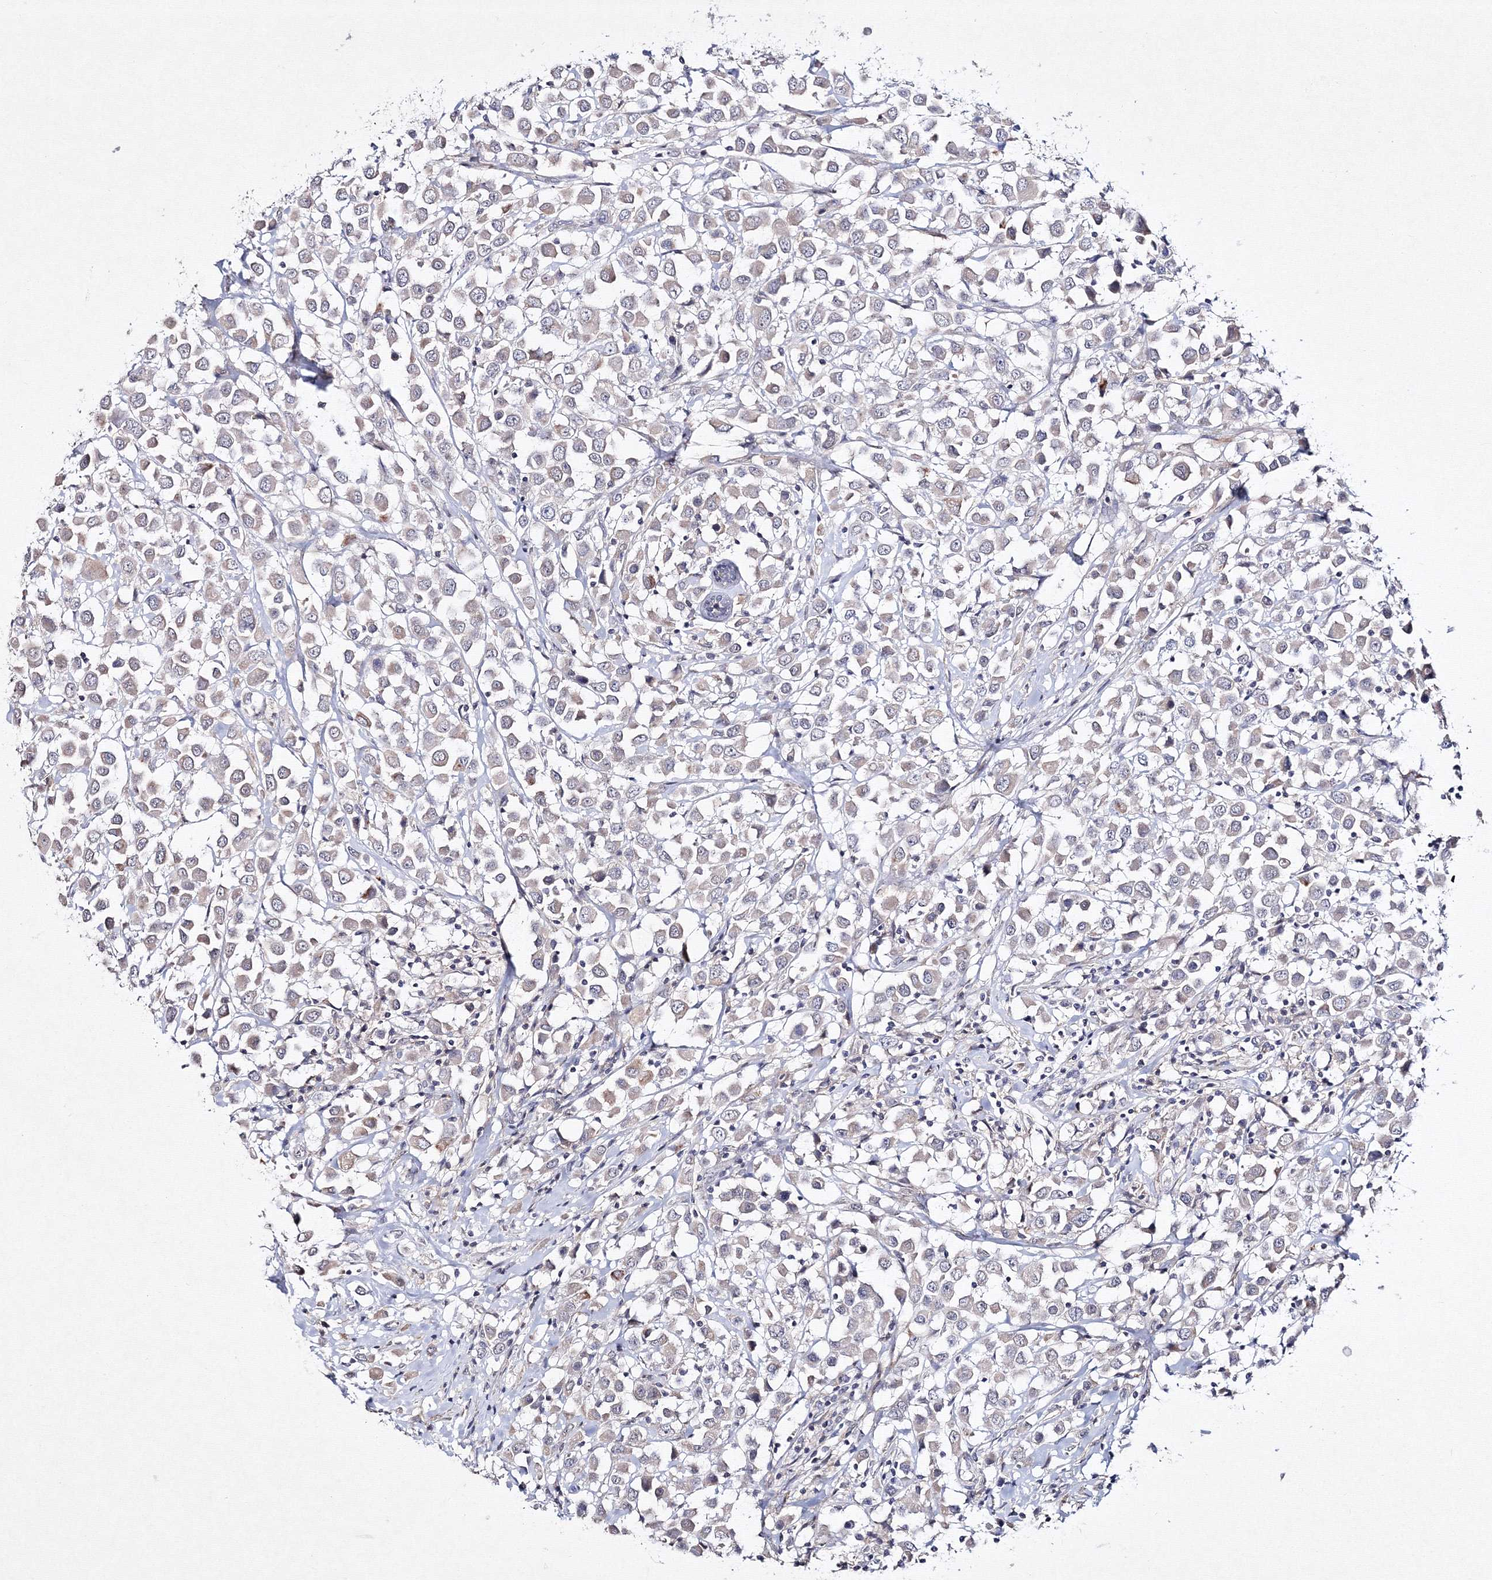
{"staining": {"intensity": "weak", "quantity": "<25%", "location": "cytoplasmic/membranous"}, "tissue": "breast cancer", "cell_type": "Tumor cells", "image_type": "cancer", "snomed": [{"axis": "morphology", "description": "Duct carcinoma"}, {"axis": "topography", "description": "Breast"}], "caption": "Immunohistochemical staining of human breast intraductal carcinoma reveals no significant expression in tumor cells. (Immunohistochemistry, brightfield microscopy, high magnification).", "gene": "NEU4", "patient": {"sex": "female", "age": 61}}